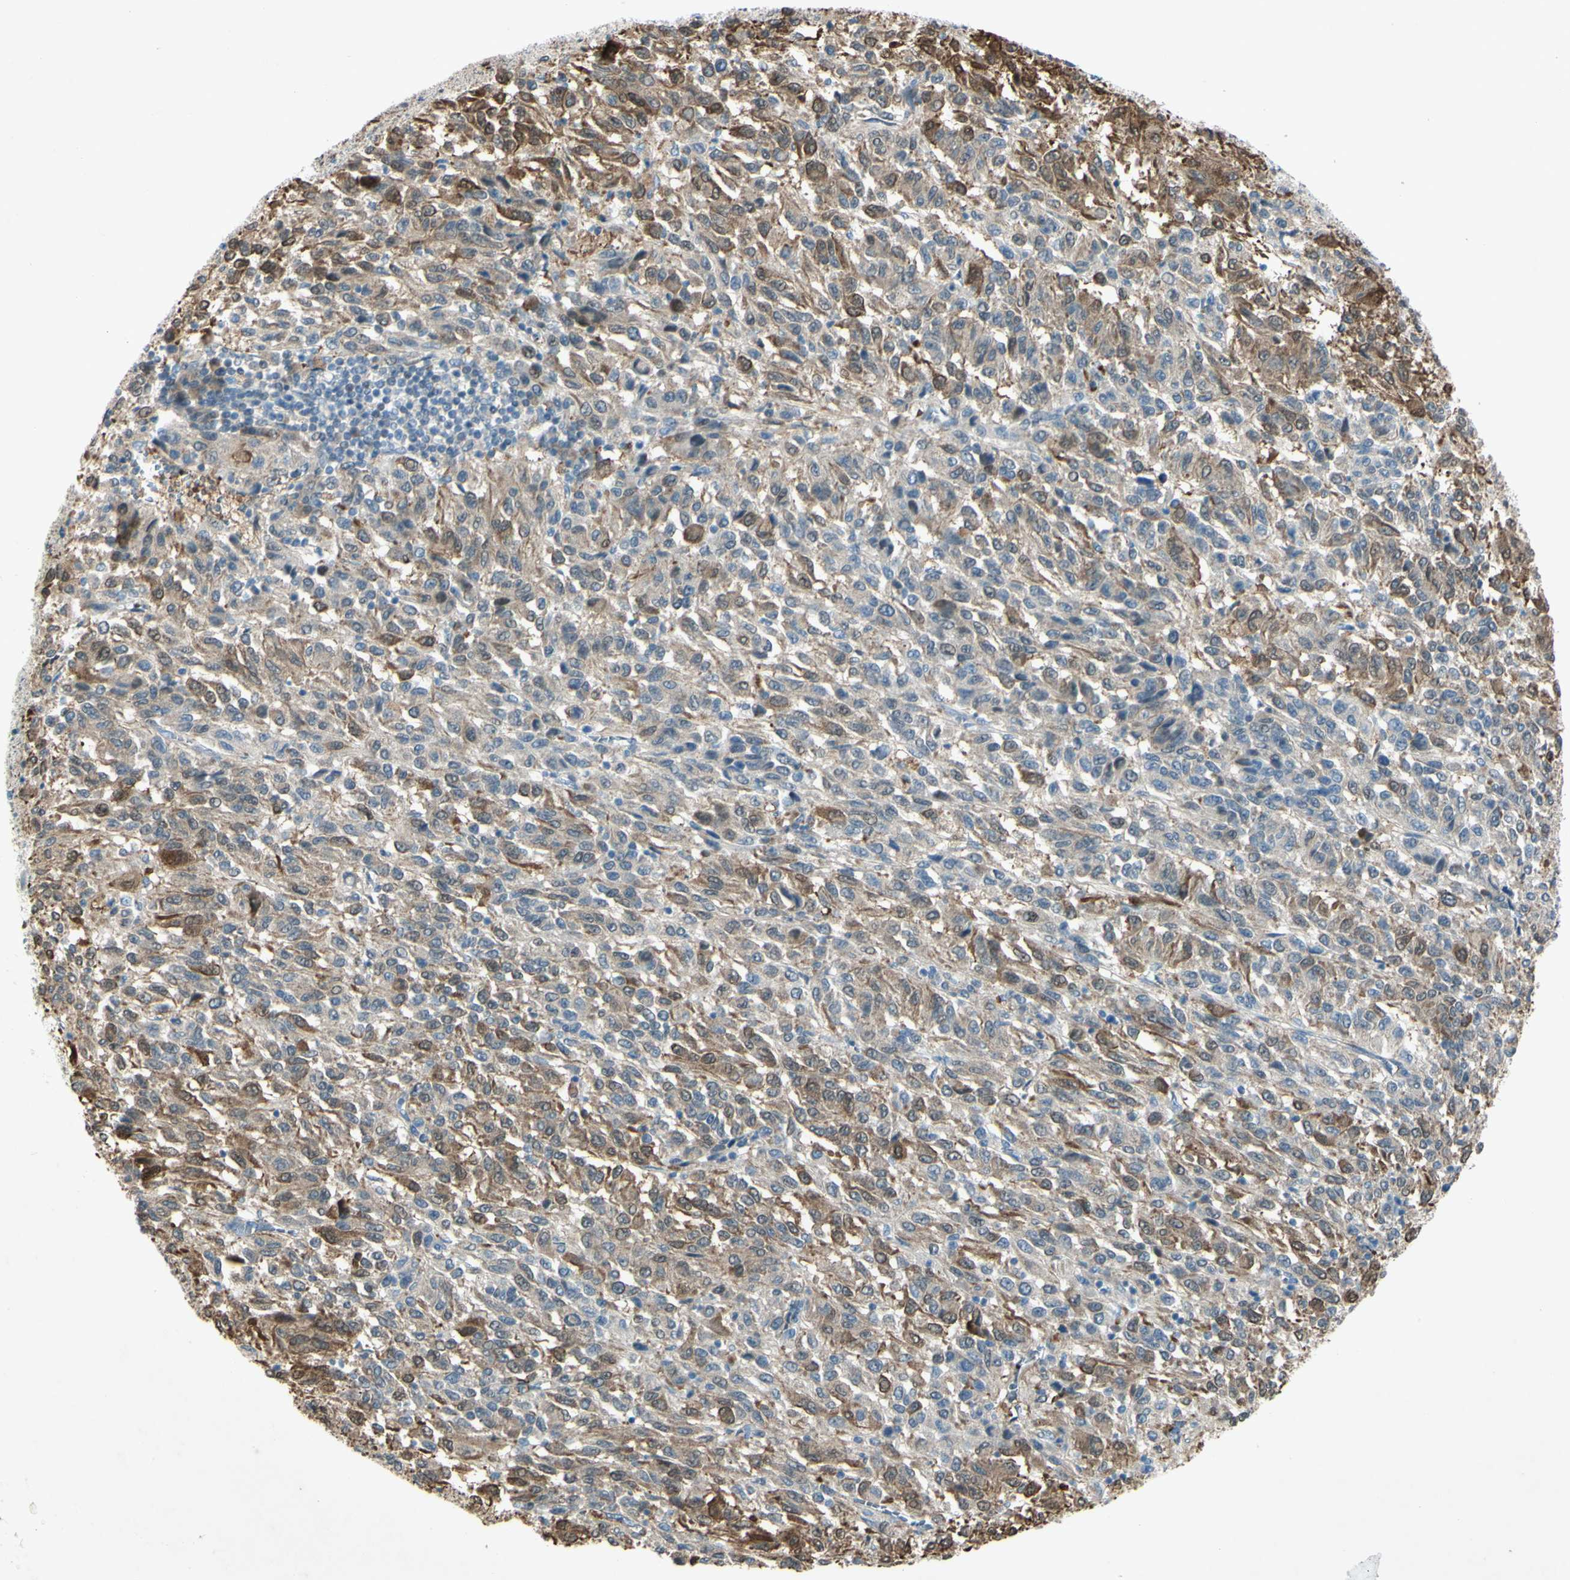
{"staining": {"intensity": "moderate", "quantity": "25%-75%", "location": "cytoplasmic/membranous"}, "tissue": "melanoma", "cell_type": "Tumor cells", "image_type": "cancer", "snomed": [{"axis": "morphology", "description": "Malignant melanoma, Metastatic site"}, {"axis": "topography", "description": "Lung"}], "caption": "This micrograph reveals immunohistochemistry (IHC) staining of human malignant melanoma (metastatic site), with medium moderate cytoplasmic/membranous staining in approximately 25%-75% of tumor cells.", "gene": "C1orf159", "patient": {"sex": "male", "age": 64}}